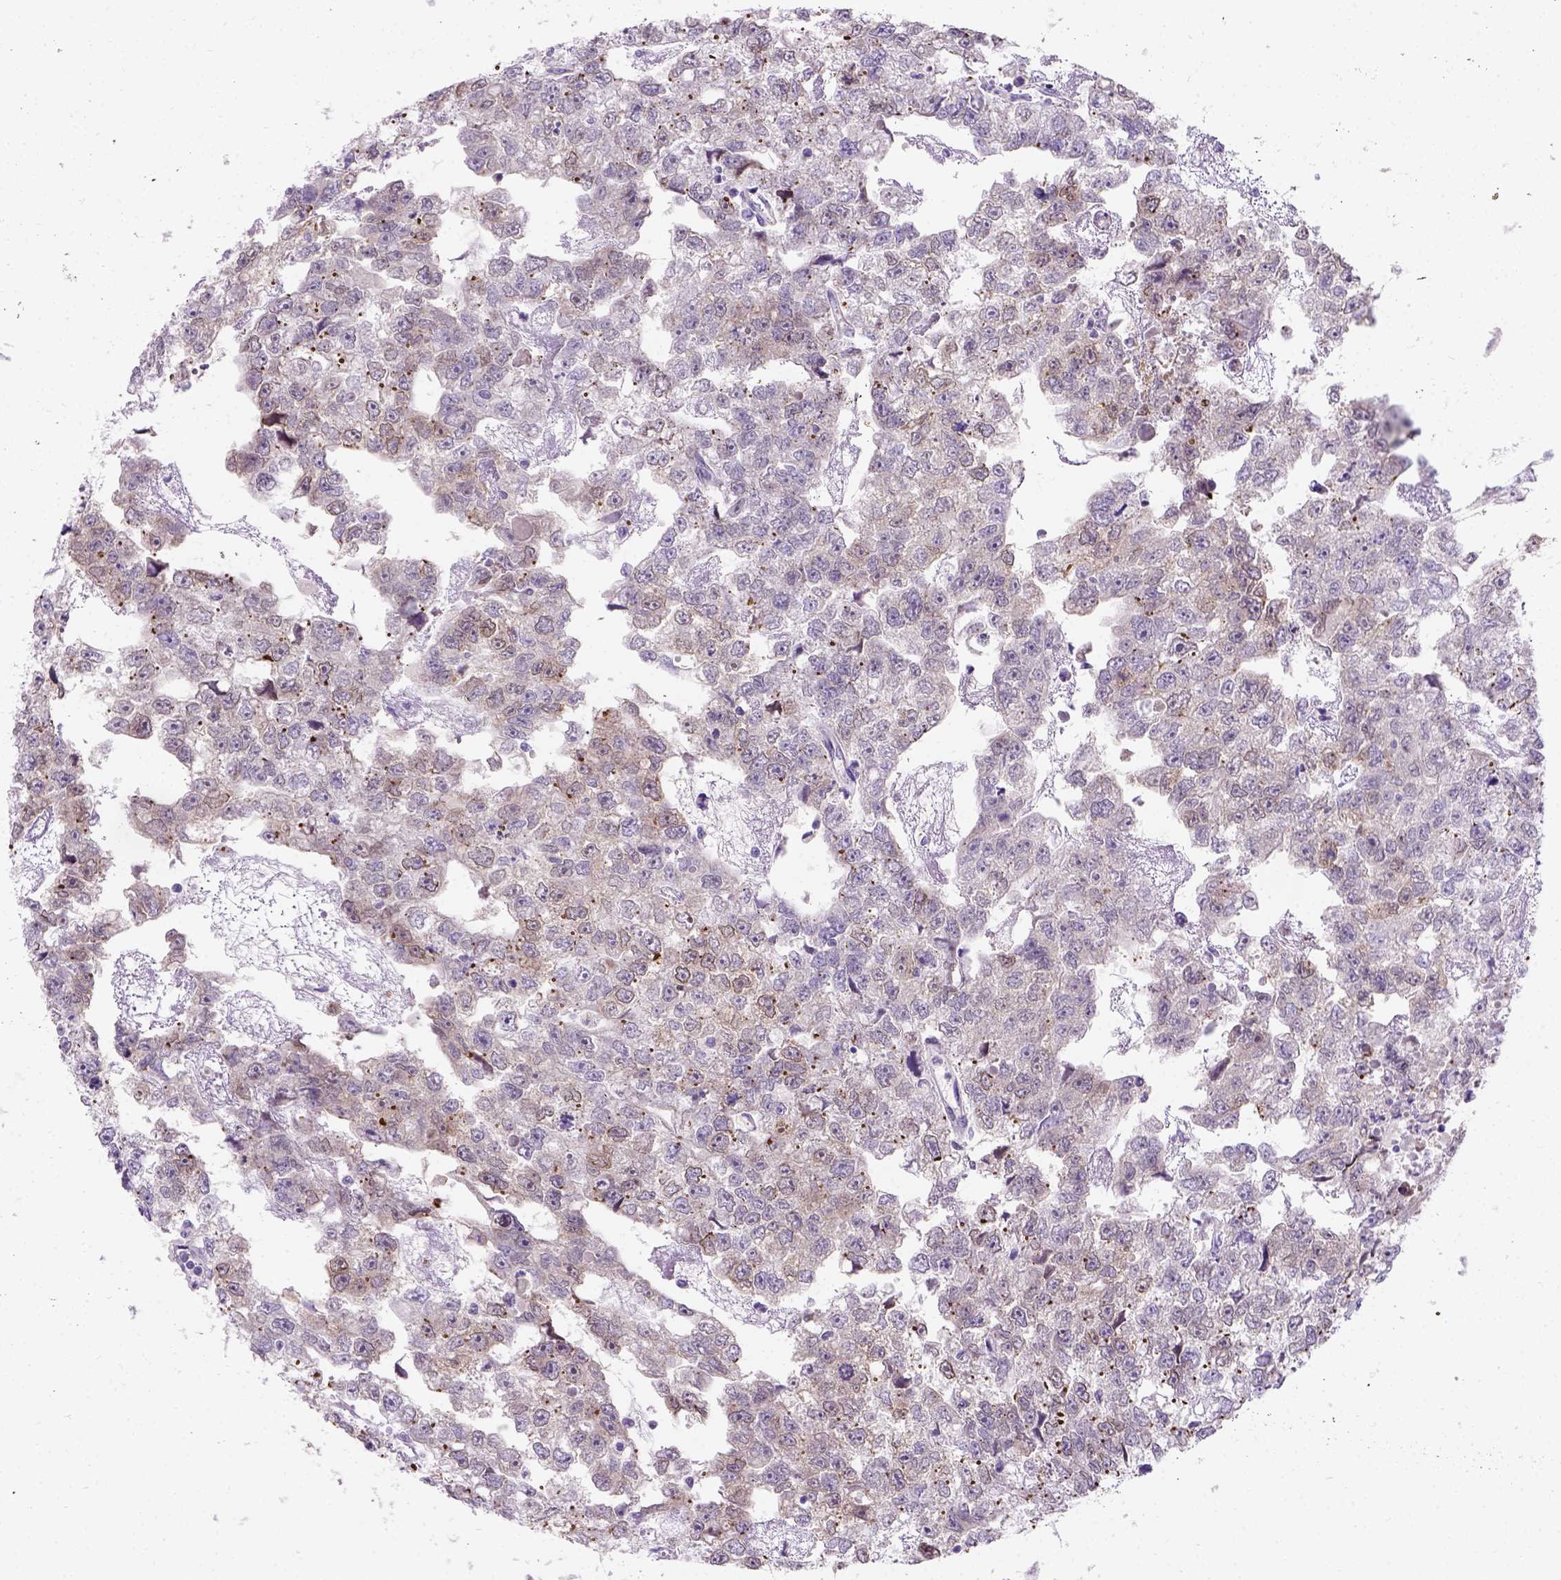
{"staining": {"intensity": "strong", "quantity": "<25%", "location": "cytoplasmic/membranous"}, "tissue": "testis cancer", "cell_type": "Tumor cells", "image_type": "cancer", "snomed": [{"axis": "morphology", "description": "Carcinoma, Embryonal, NOS"}, {"axis": "morphology", "description": "Teratoma, malignant, NOS"}, {"axis": "topography", "description": "Testis"}], "caption": "Testis cancer stained for a protein (brown) shows strong cytoplasmic/membranous positive positivity in approximately <25% of tumor cells.", "gene": "C20orf144", "patient": {"sex": "male", "age": 44}}